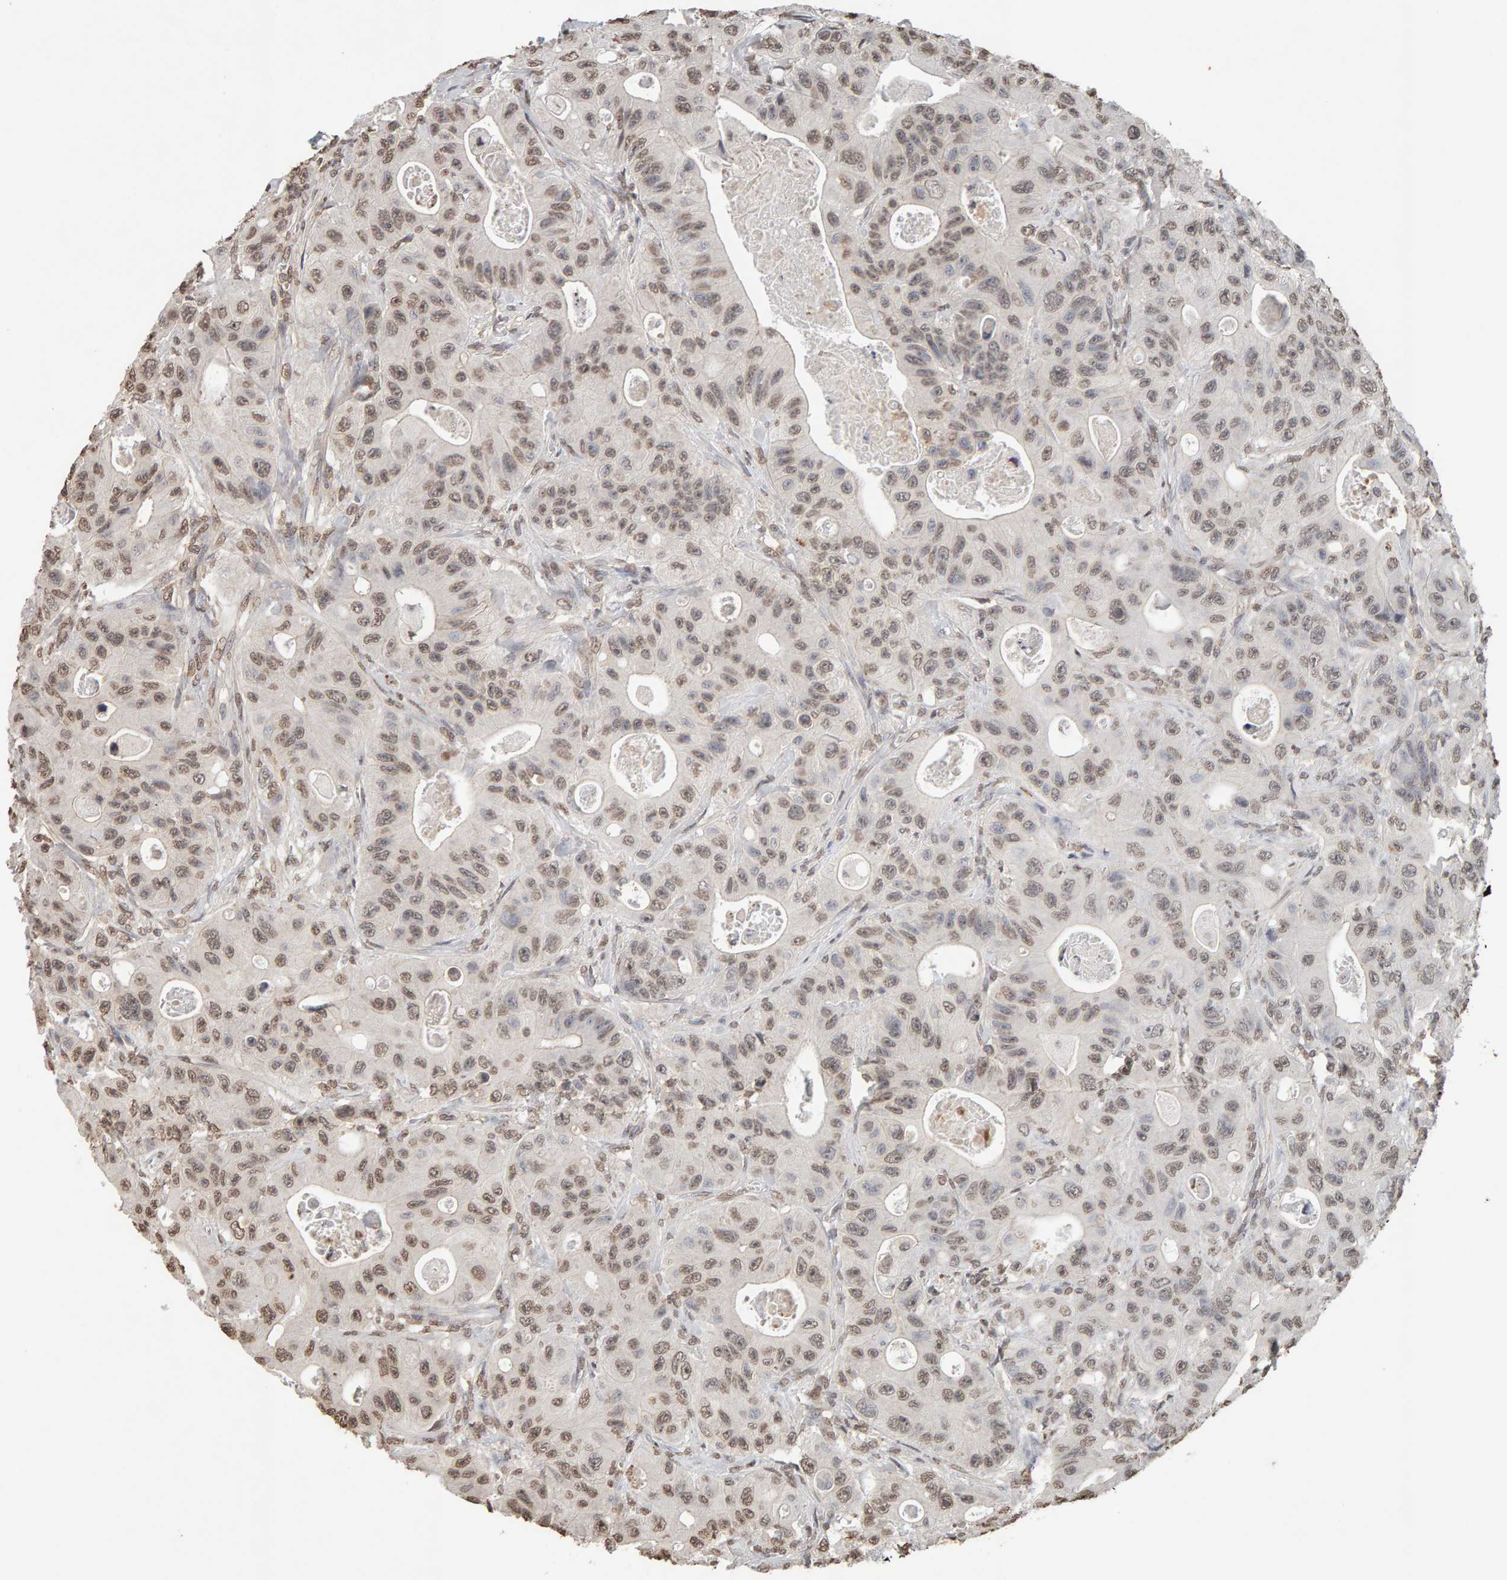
{"staining": {"intensity": "weak", "quantity": ">75%", "location": "nuclear"}, "tissue": "colorectal cancer", "cell_type": "Tumor cells", "image_type": "cancer", "snomed": [{"axis": "morphology", "description": "Adenocarcinoma, NOS"}, {"axis": "topography", "description": "Colon"}], "caption": "A high-resolution micrograph shows immunohistochemistry (IHC) staining of colorectal cancer (adenocarcinoma), which exhibits weak nuclear expression in approximately >75% of tumor cells.", "gene": "DNAJB5", "patient": {"sex": "female", "age": 46}}